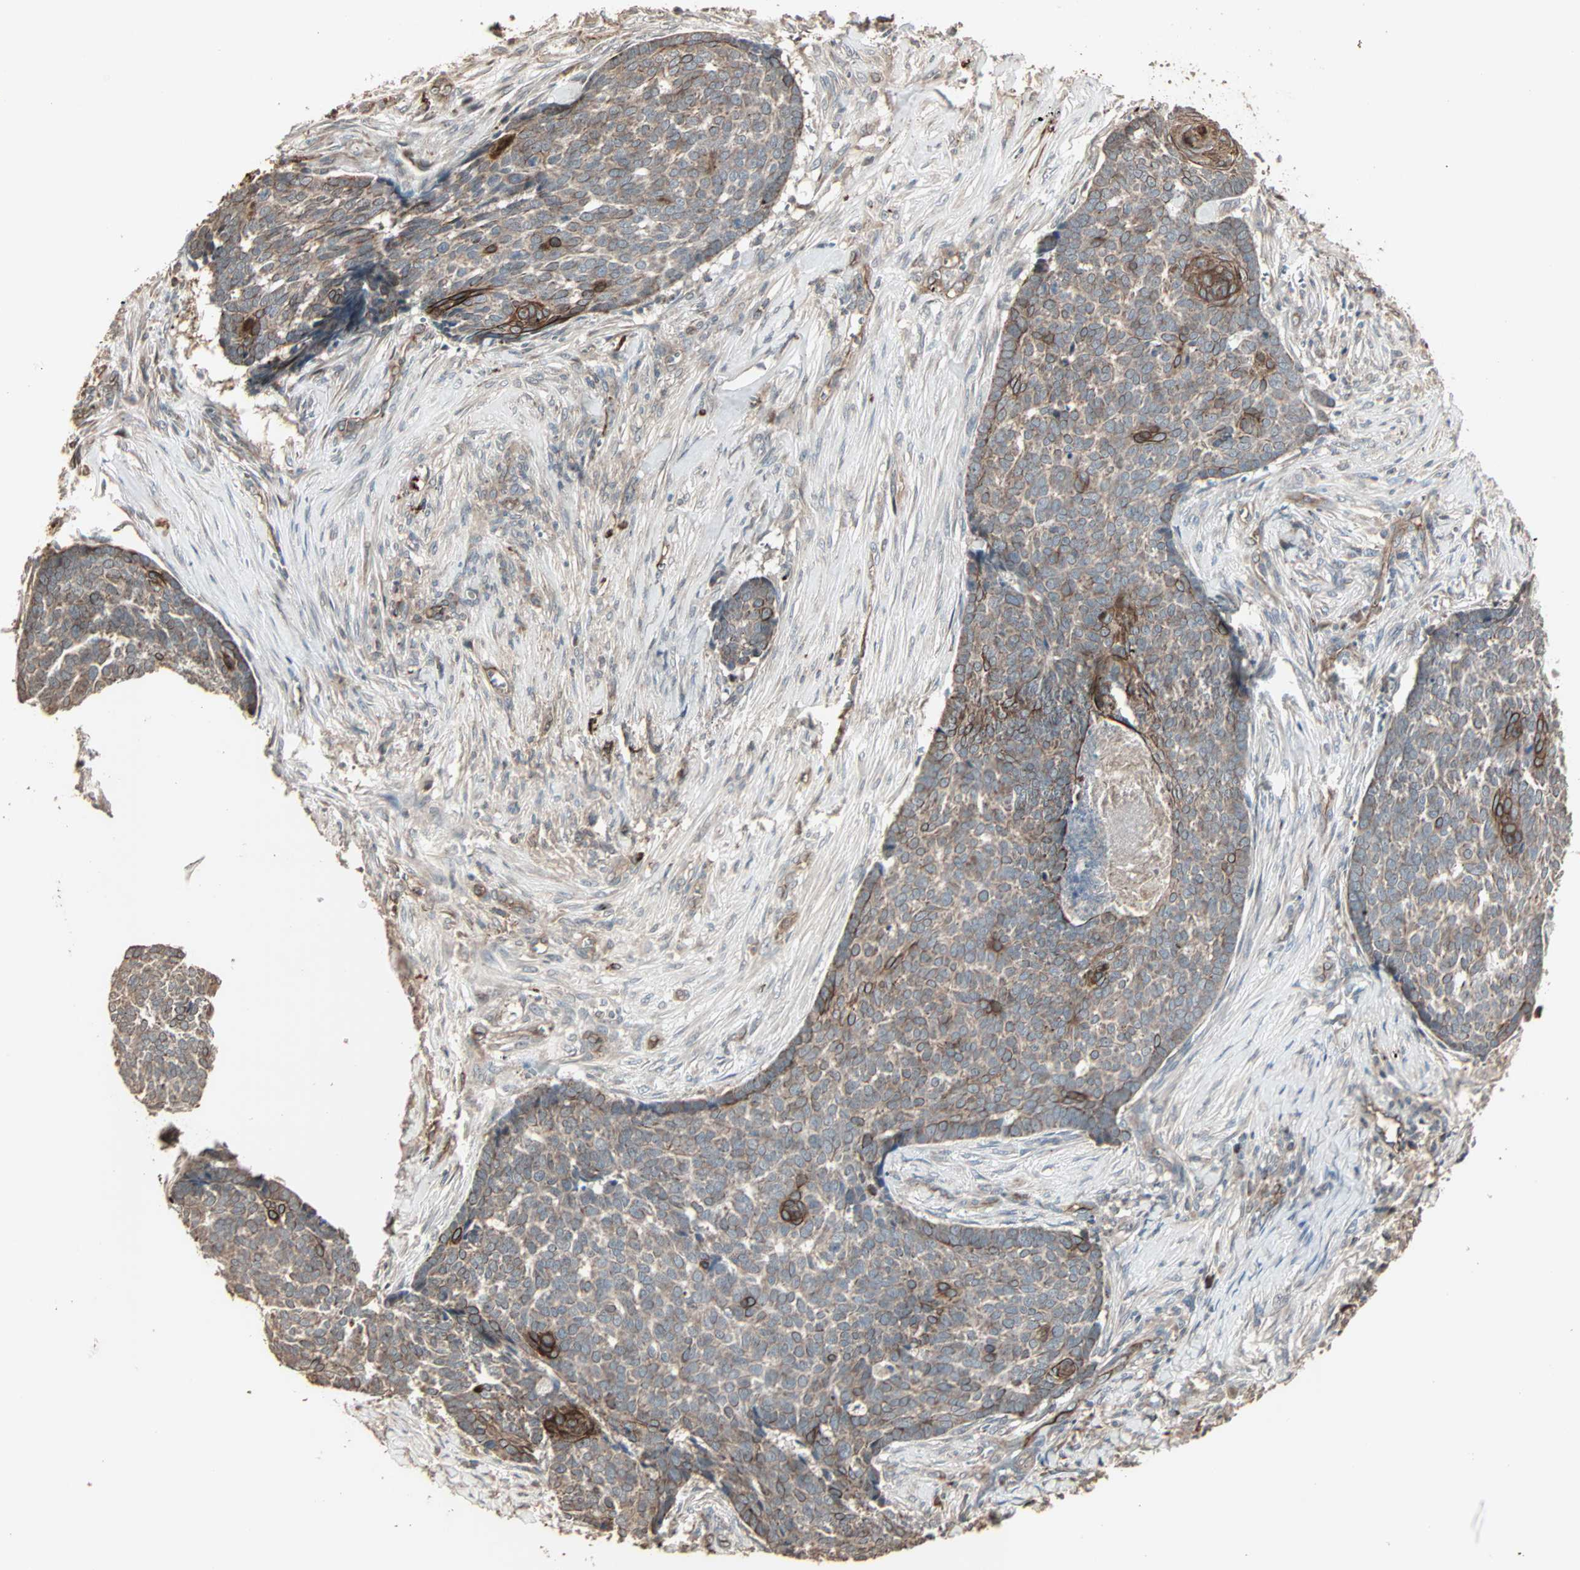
{"staining": {"intensity": "strong", "quantity": "25%-75%", "location": "cytoplasmic/membranous"}, "tissue": "skin cancer", "cell_type": "Tumor cells", "image_type": "cancer", "snomed": [{"axis": "morphology", "description": "Basal cell carcinoma"}, {"axis": "topography", "description": "Skin"}], "caption": "Tumor cells demonstrate strong cytoplasmic/membranous positivity in about 25%-75% of cells in skin basal cell carcinoma. The staining is performed using DAB brown chromogen to label protein expression. The nuclei are counter-stained blue using hematoxylin.", "gene": "CALCRL", "patient": {"sex": "male", "age": 84}}